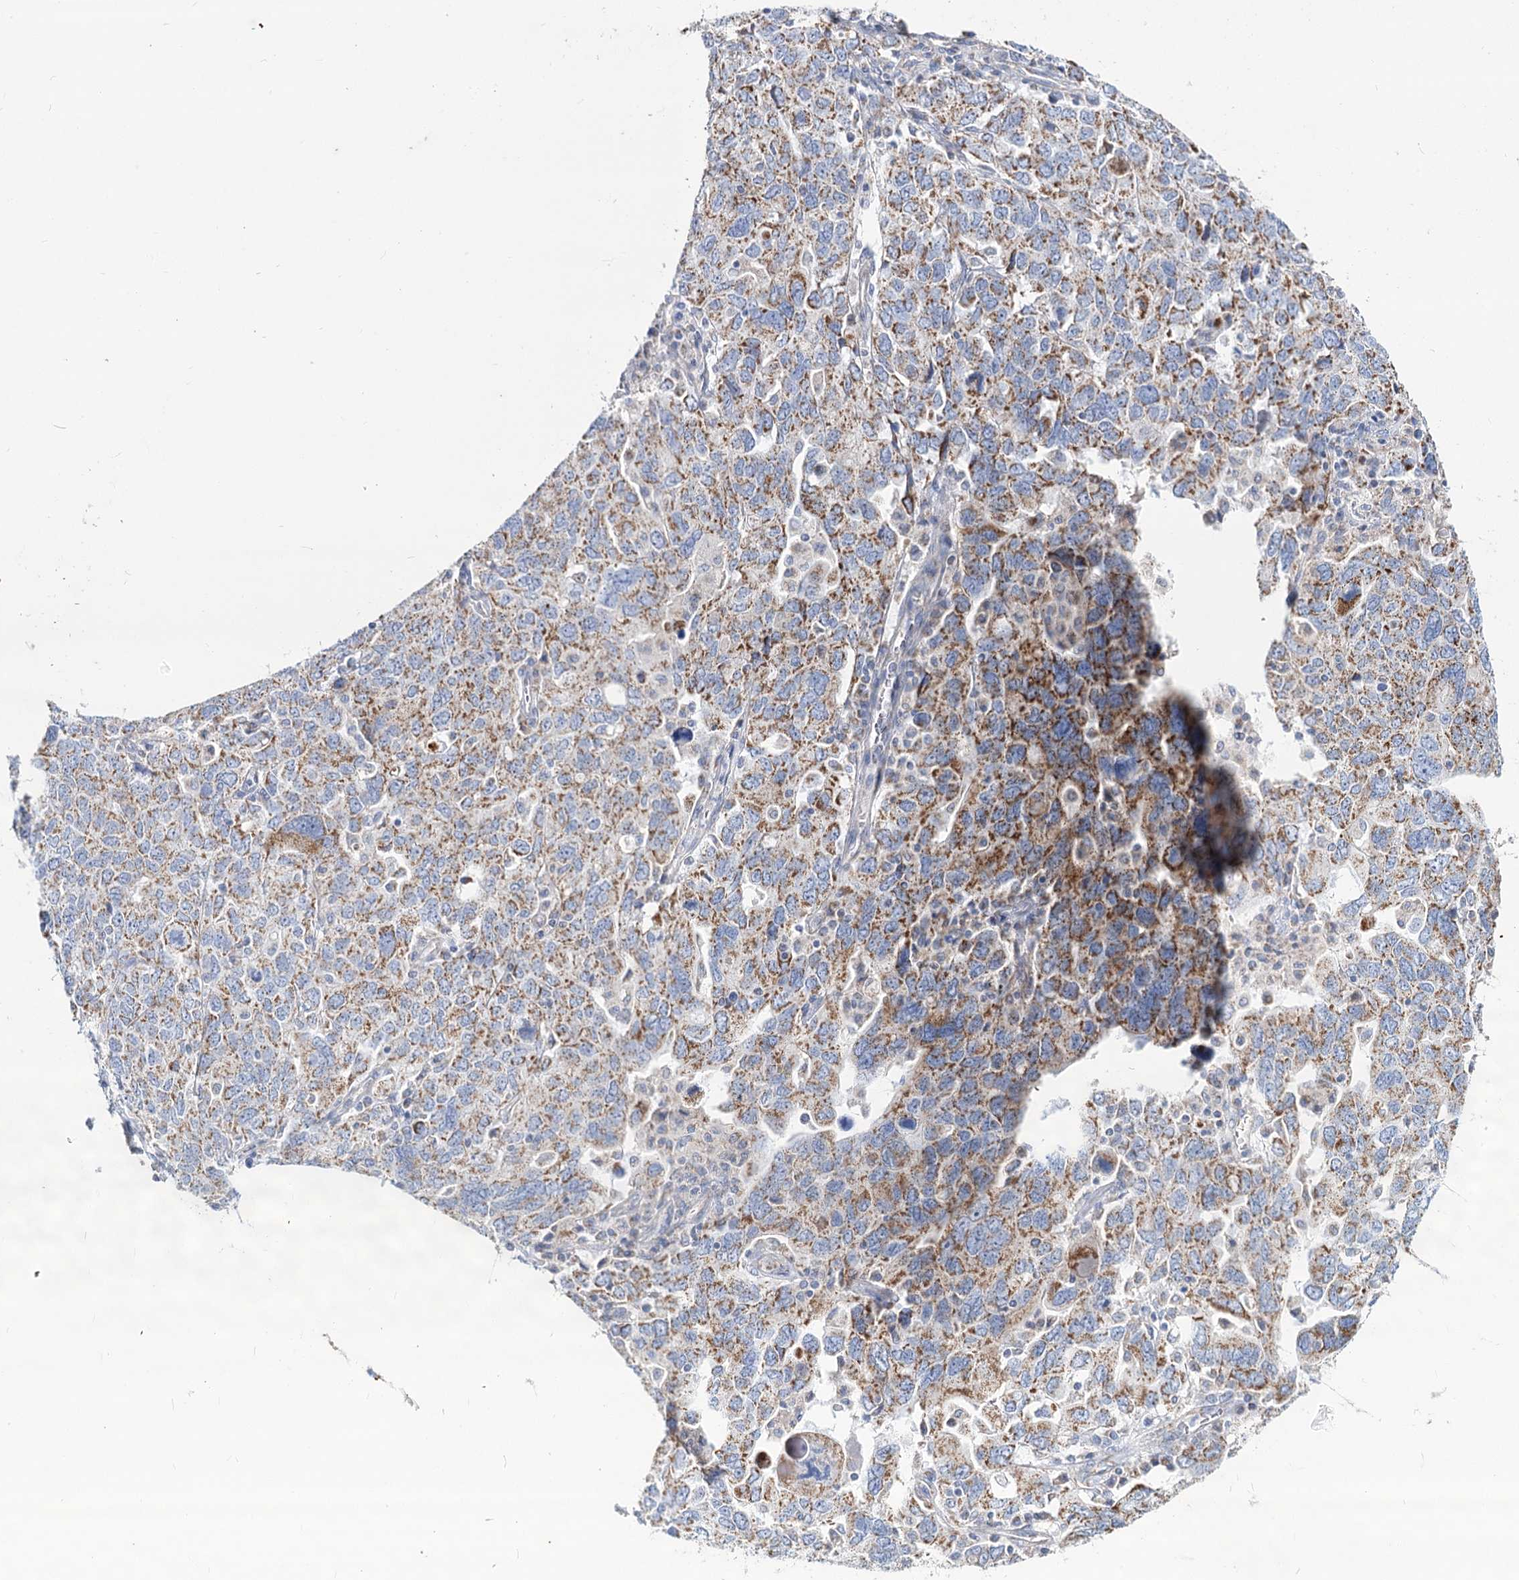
{"staining": {"intensity": "moderate", "quantity": ">75%", "location": "cytoplasmic/membranous"}, "tissue": "ovarian cancer", "cell_type": "Tumor cells", "image_type": "cancer", "snomed": [{"axis": "morphology", "description": "Carcinoma, endometroid"}, {"axis": "topography", "description": "Ovary"}], "caption": "This micrograph exhibits IHC staining of ovarian endometroid carcinoma, with medium moderate cytoplasmic/membranous positivity in about >75% of tumor cells.", "gene": "MCCC2", "patient": {"sex": "female", "age": 62}}